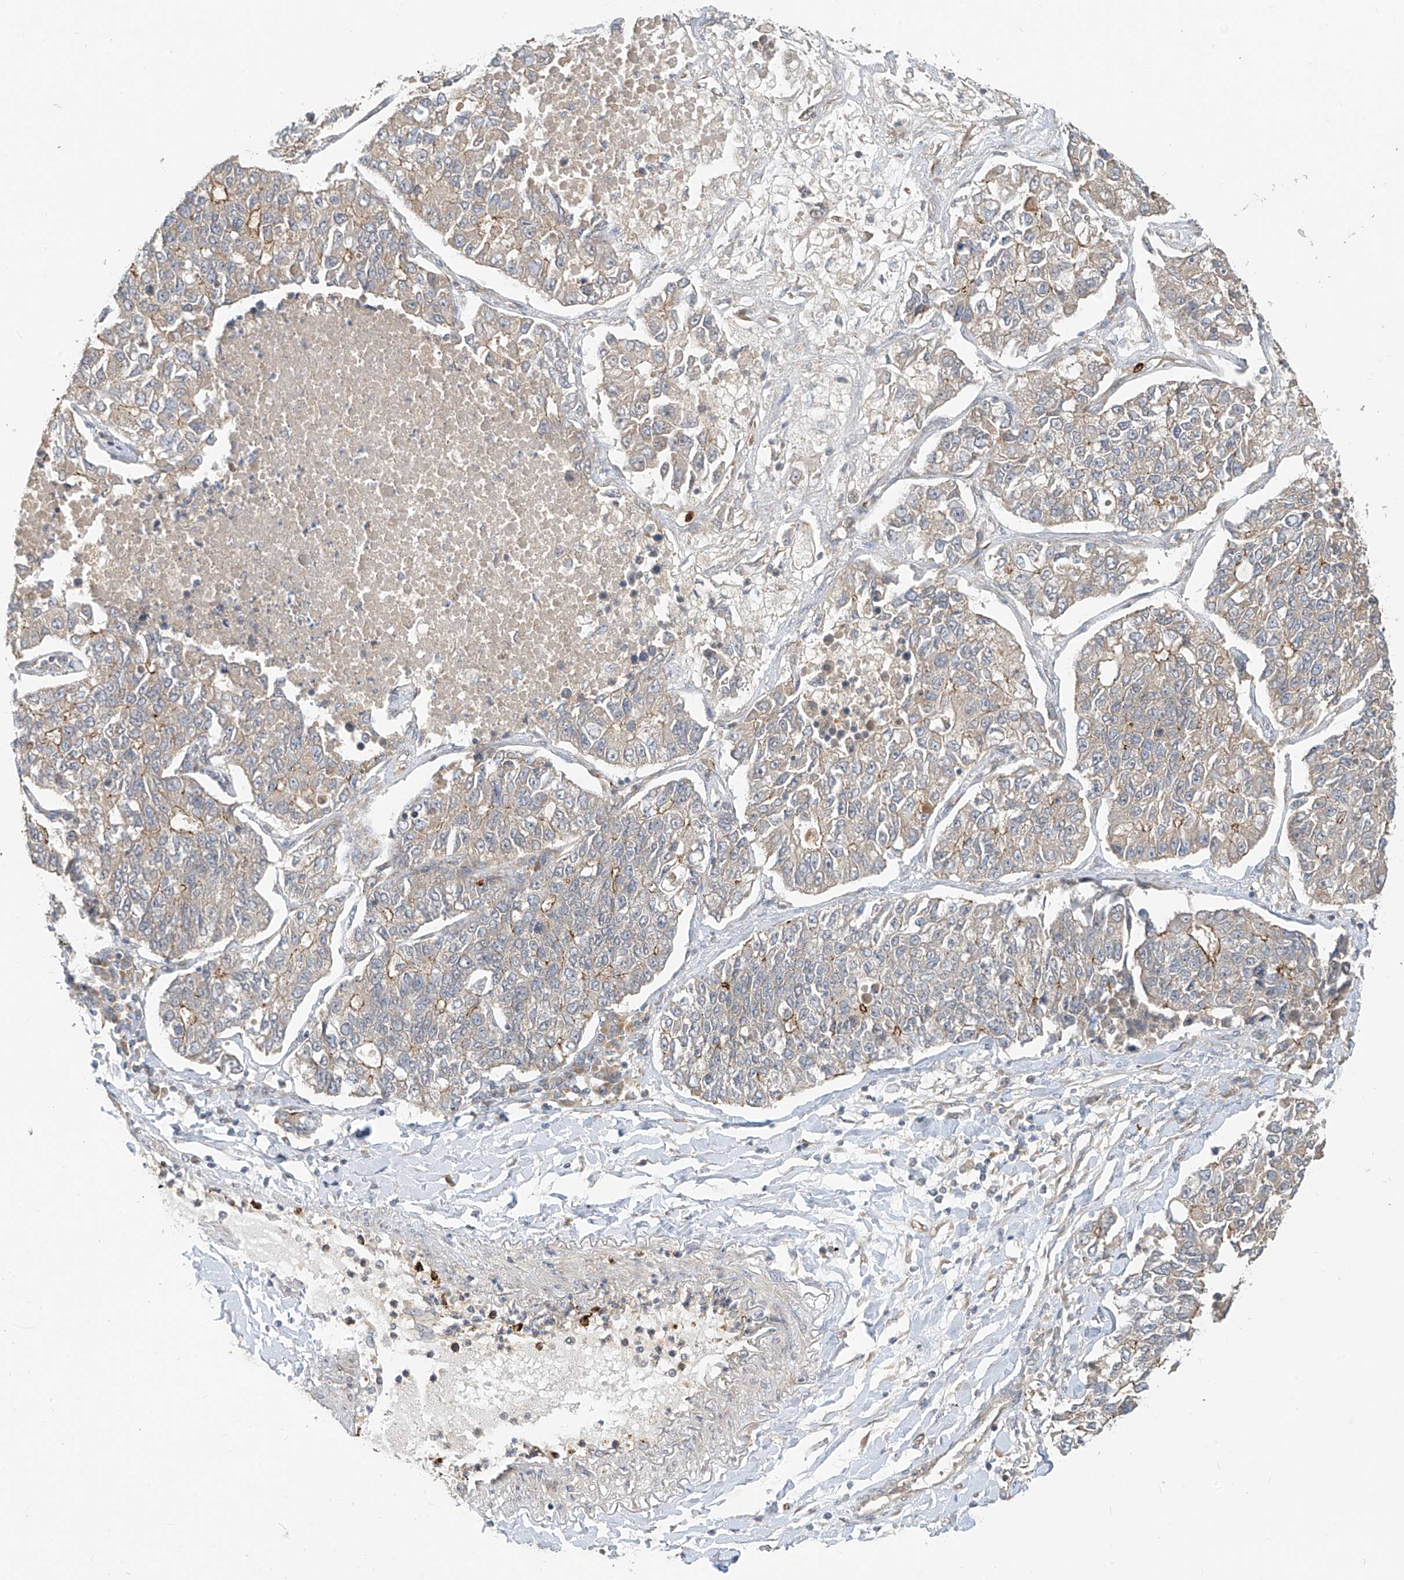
{"staining": {"intensity": "moderate", "quantity": "<25%", "location": "cytoplasmic/membranous"}, "tissue": "lung cancer", "cell_type": "Tumor cells", "image_type": "cancer", "snomed": [{"axis": "morphology", "description": "Adenocarcinoma, NOS"}, {"axis": "topography", "description": "Lung"}], "caption": "This is a histology image of immunohistochemistry (IHC) staining of lung cancer, which shows moderate expression in the cytoplasmic/membranous of tumor cells.", "gene": "MTUS2", "patient": {"sex": "male", "age": 49}}